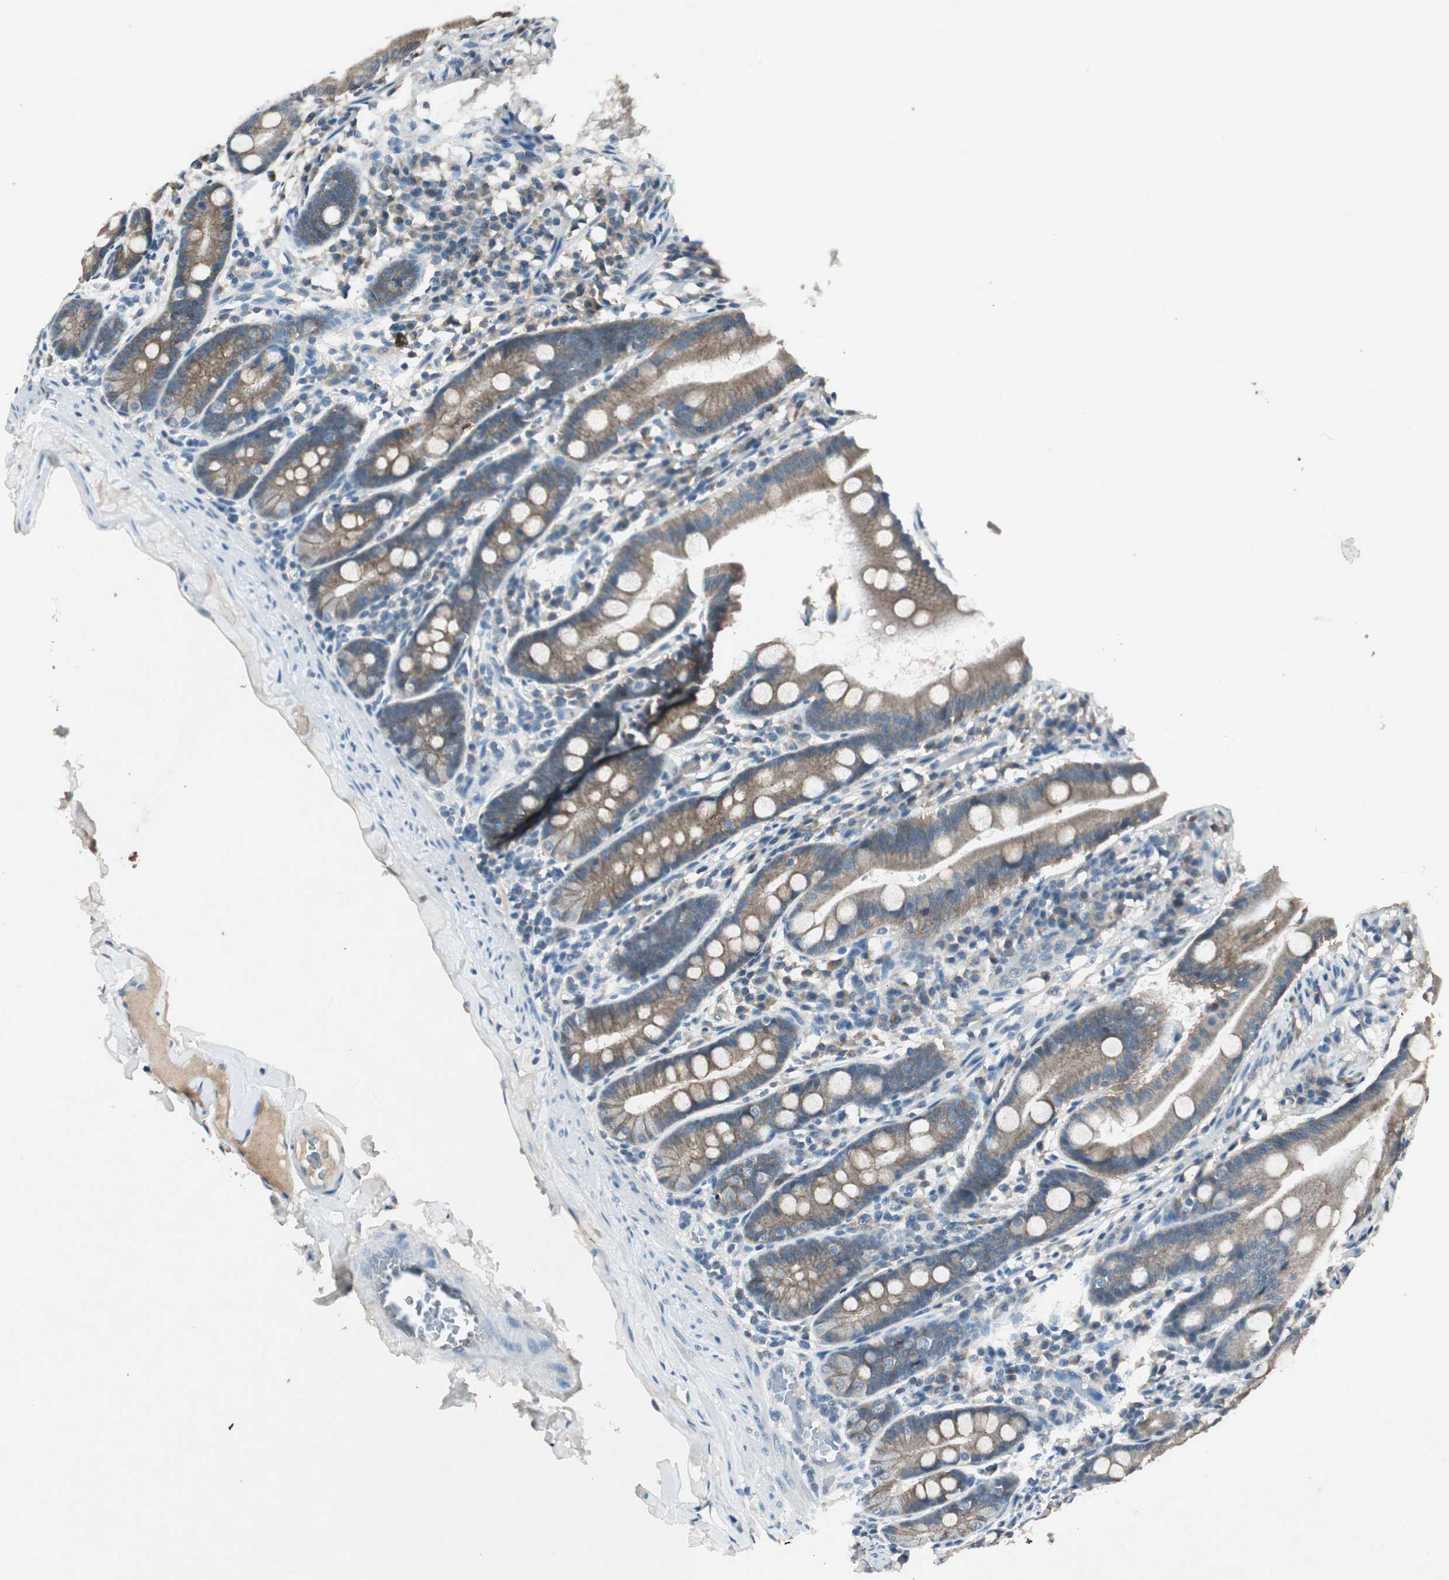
{"staining": {"intensity": "moderate", "quantity": ">75%", "location": "cytoplasmic/membranous"}, "tissue": "duodenum", "cell_type": "Glandular cells", "image_type": "normal", "snomed": [{"axis": "morphology", "description": "Normal tissue, NOS"}, {"axis": "topography", "description": "Duodenum"}], "caption": "Approximately >75% of glandular cells in unremarkable duodenum display moderate cytoplasmic/membranous protein expression as visualized by brown immunohistochemical staining.", "gene": "NKAIN1", "patient": {"sex": "male", "age": 50}}